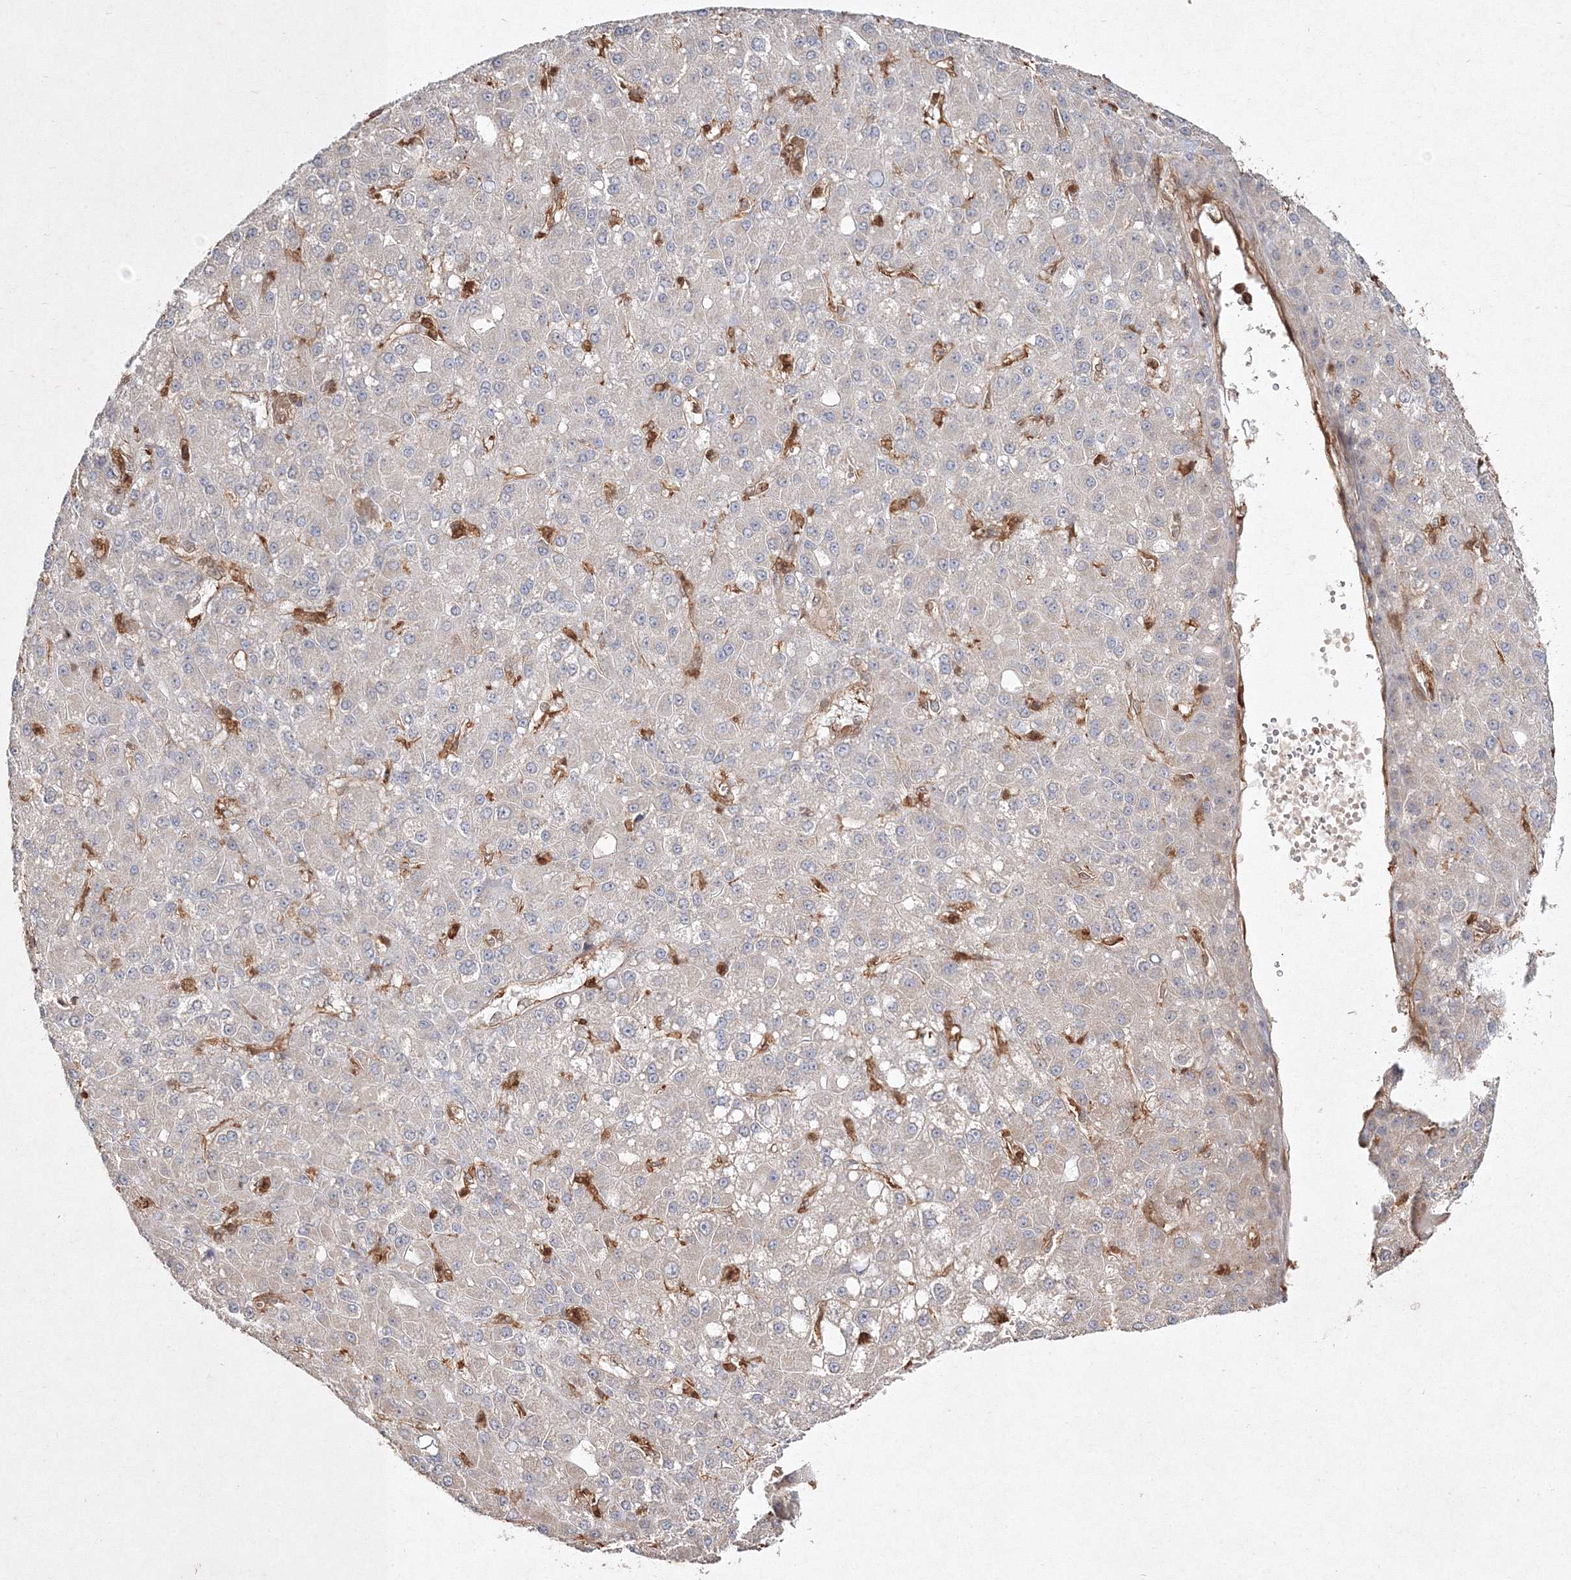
{"staining": {"intensity": "negative", "quantity": "none", "location": "none"}, "tissue": "liver cancer", "cell_type": "Tumor cells", "image_type": "cancer", "snomed": [{"axis": "morphology", "description": "Carcinoma, Hepatocellular, NOS"}, {"axis": "topography", "description": "Liver"}], "caption": "Immunohistochemistry micrograph of neoplastic tissue: liver hepatocellular carcinoma stained with DAB demonstrates no significant protein positivity in tumor cells. (DAB (3,3'-diaminobenzidine) immunohistochemistry (IHC) visualized using brightfield microscopy, high magnification).", "gene": "S100A11", "patient": {"sex": "male", "age": 67}}